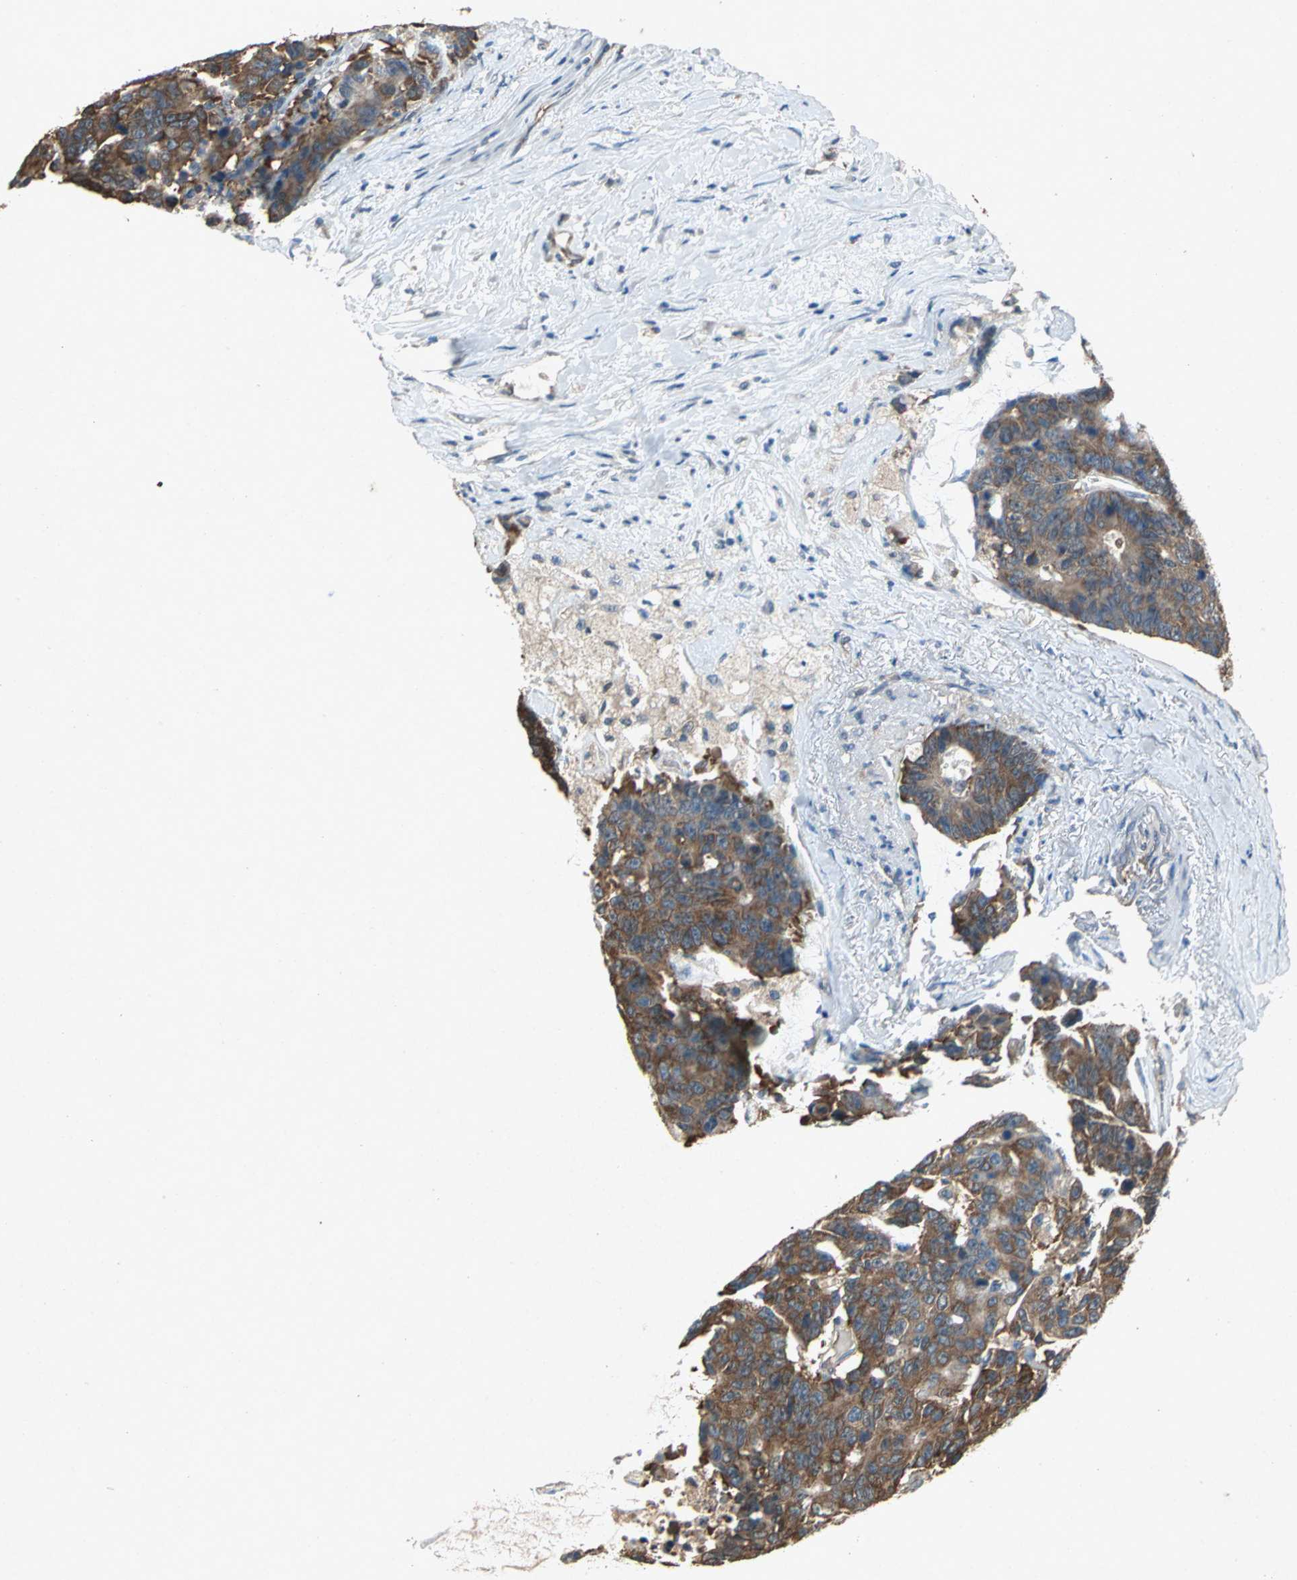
{"staining": {"intensity": "moderate", "quantity": ">75%", "location": "cytoplasmic/membranous"}, "tissue": "colorectal cancer", "cell_type": "Tumor cells", "image_type": "cancer", "snomed": [{"axis": "morphology", "description": "Adenocarcinoma, NOS"}, {"axis": "topography", "description": "Colon"}], "caption": "Colorectal cancer stained with a protein marker displays moderate staining in tumor cells.", "gene": "HSP90AB1", "patient": {"sex": "female", "age": 86}}